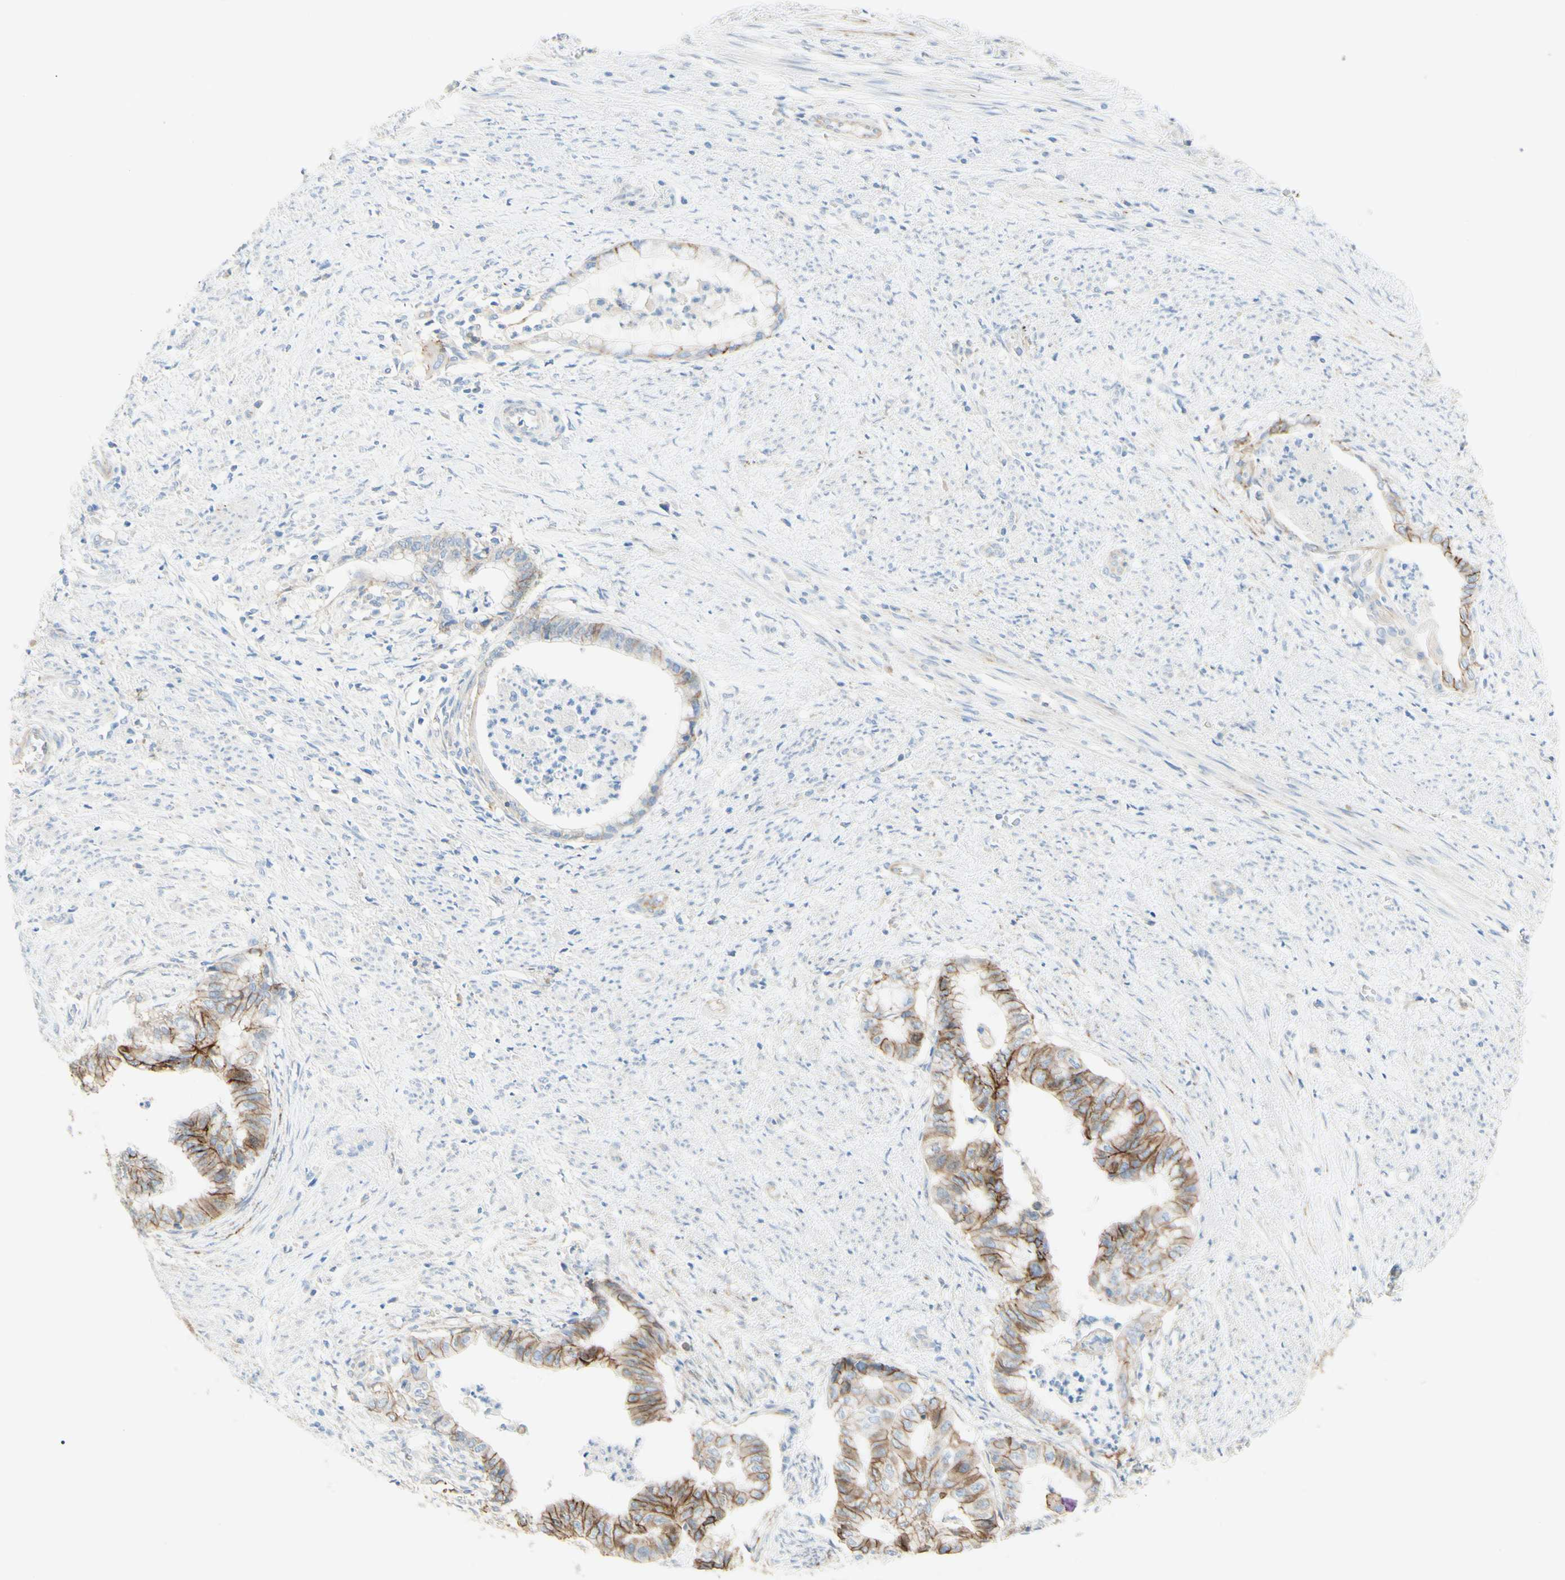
{"staining": {"intensity": "moderate", "quantity": "25%-75%", "location": "cytoplasmic/membranous"}, "tissue": "endometrial cancer", "cell_type": "Tumor cells", "image_type": "cancer", "snomed": [{"axis": "morphology", "description": "Necrosis, NOS"}, {"axis": "morphology", "description": "Adenocarcinoma, NOS"}, {"axis": "topography", "description": "Endometrium"}], "caption": "Immunohistochemical staining of endometrial adenocarcinoma reveals moderate cytoplasmic/membranous protein expression in approximately 25%-75% of tumor cells.", "gene": "ALCAM", "patient": {"sex": "female", "age": 79}}